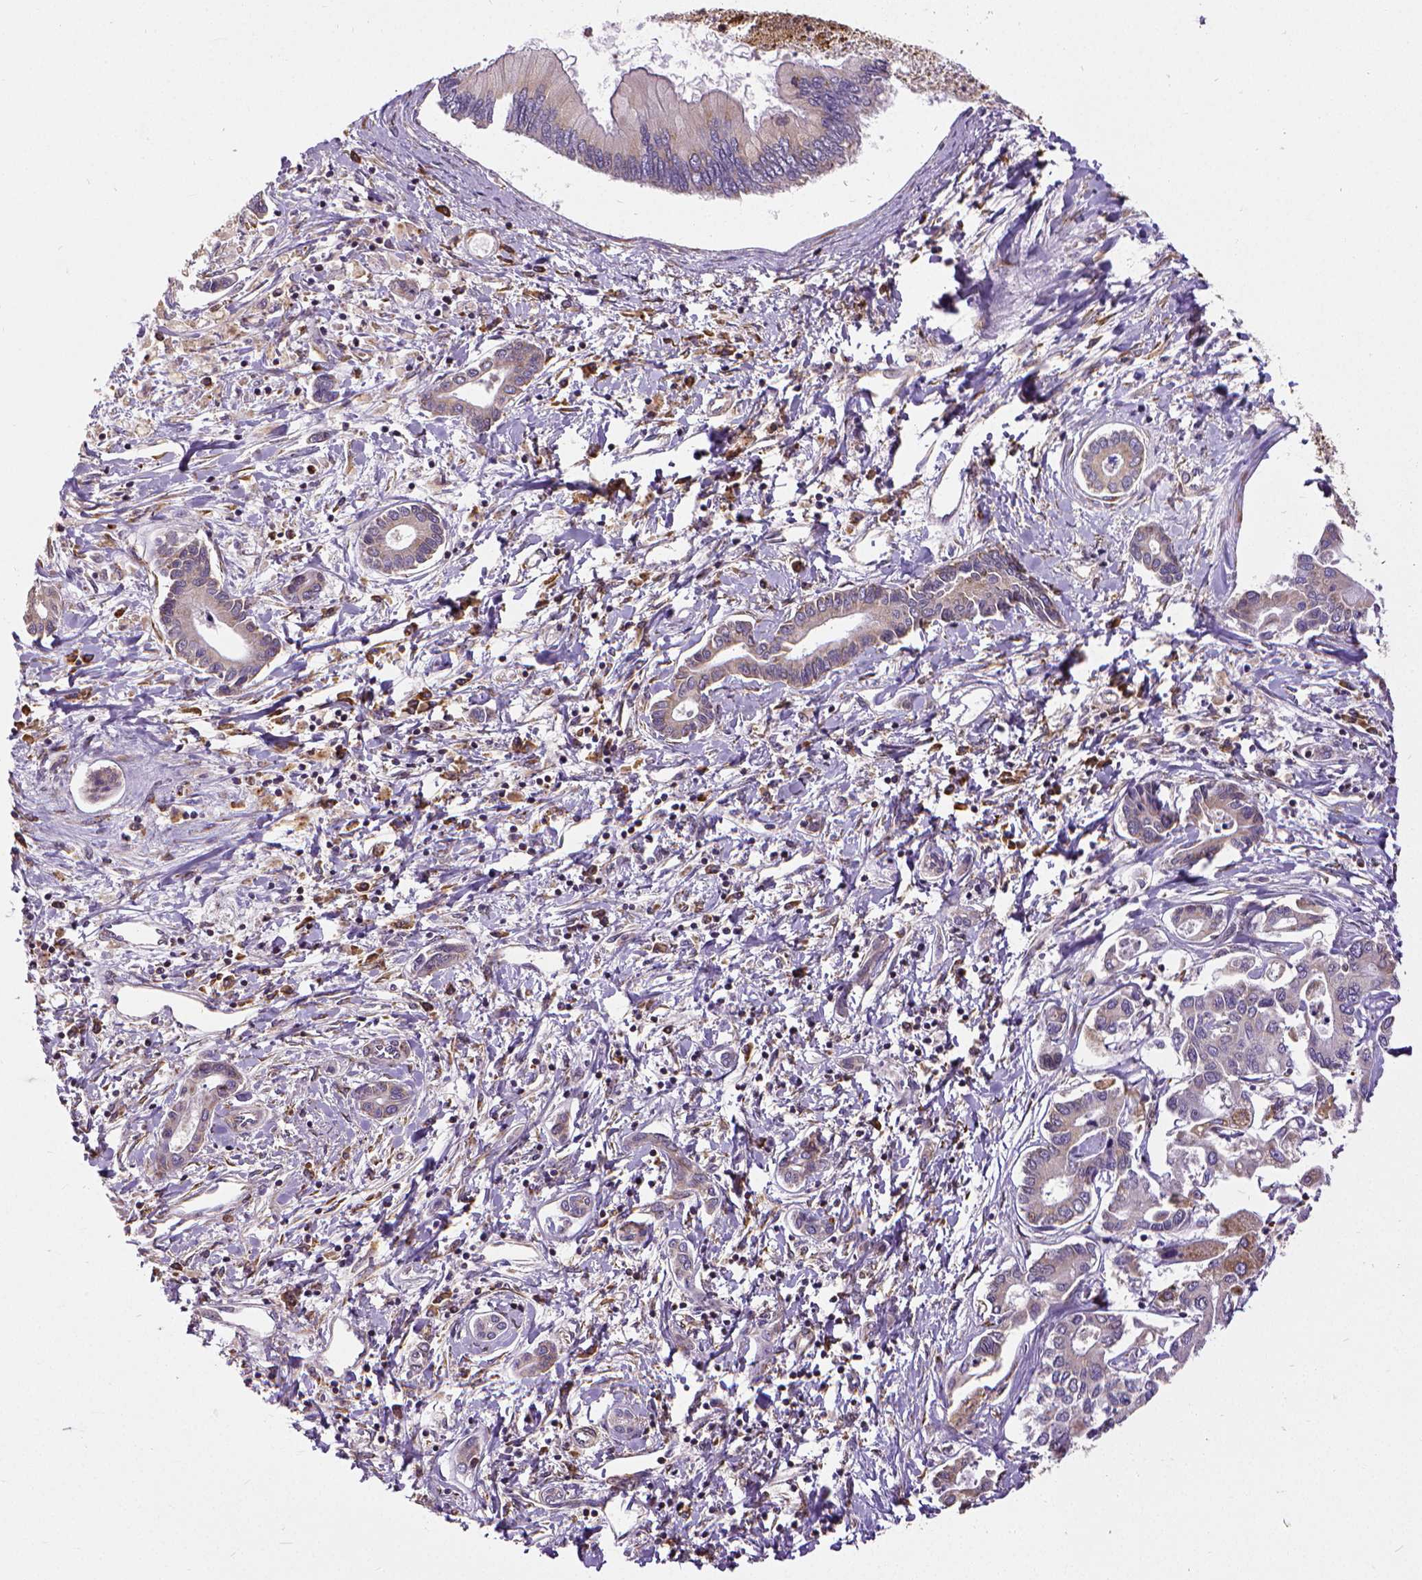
{"staining": {"intensity": "weak", "quantity": "25%-75%", "location": "cytoplasmic/membranous"}, "tissue": "liver cancer", "cell_type": "Tumor cells", "image_type": "cancer", "snomed": [{"axis": "morphology", "description": "Cholangiocarcinoma"}, {"axis": "topography", "description": "Liver"}], "caption": "A brown stain highlights weak cytoplasmic/membranous staining of a protein in human cholangiocarcinoma (liver) tumor cells.", "gene": "MTDH", "patient": {"sex": "male", "age": 66}}